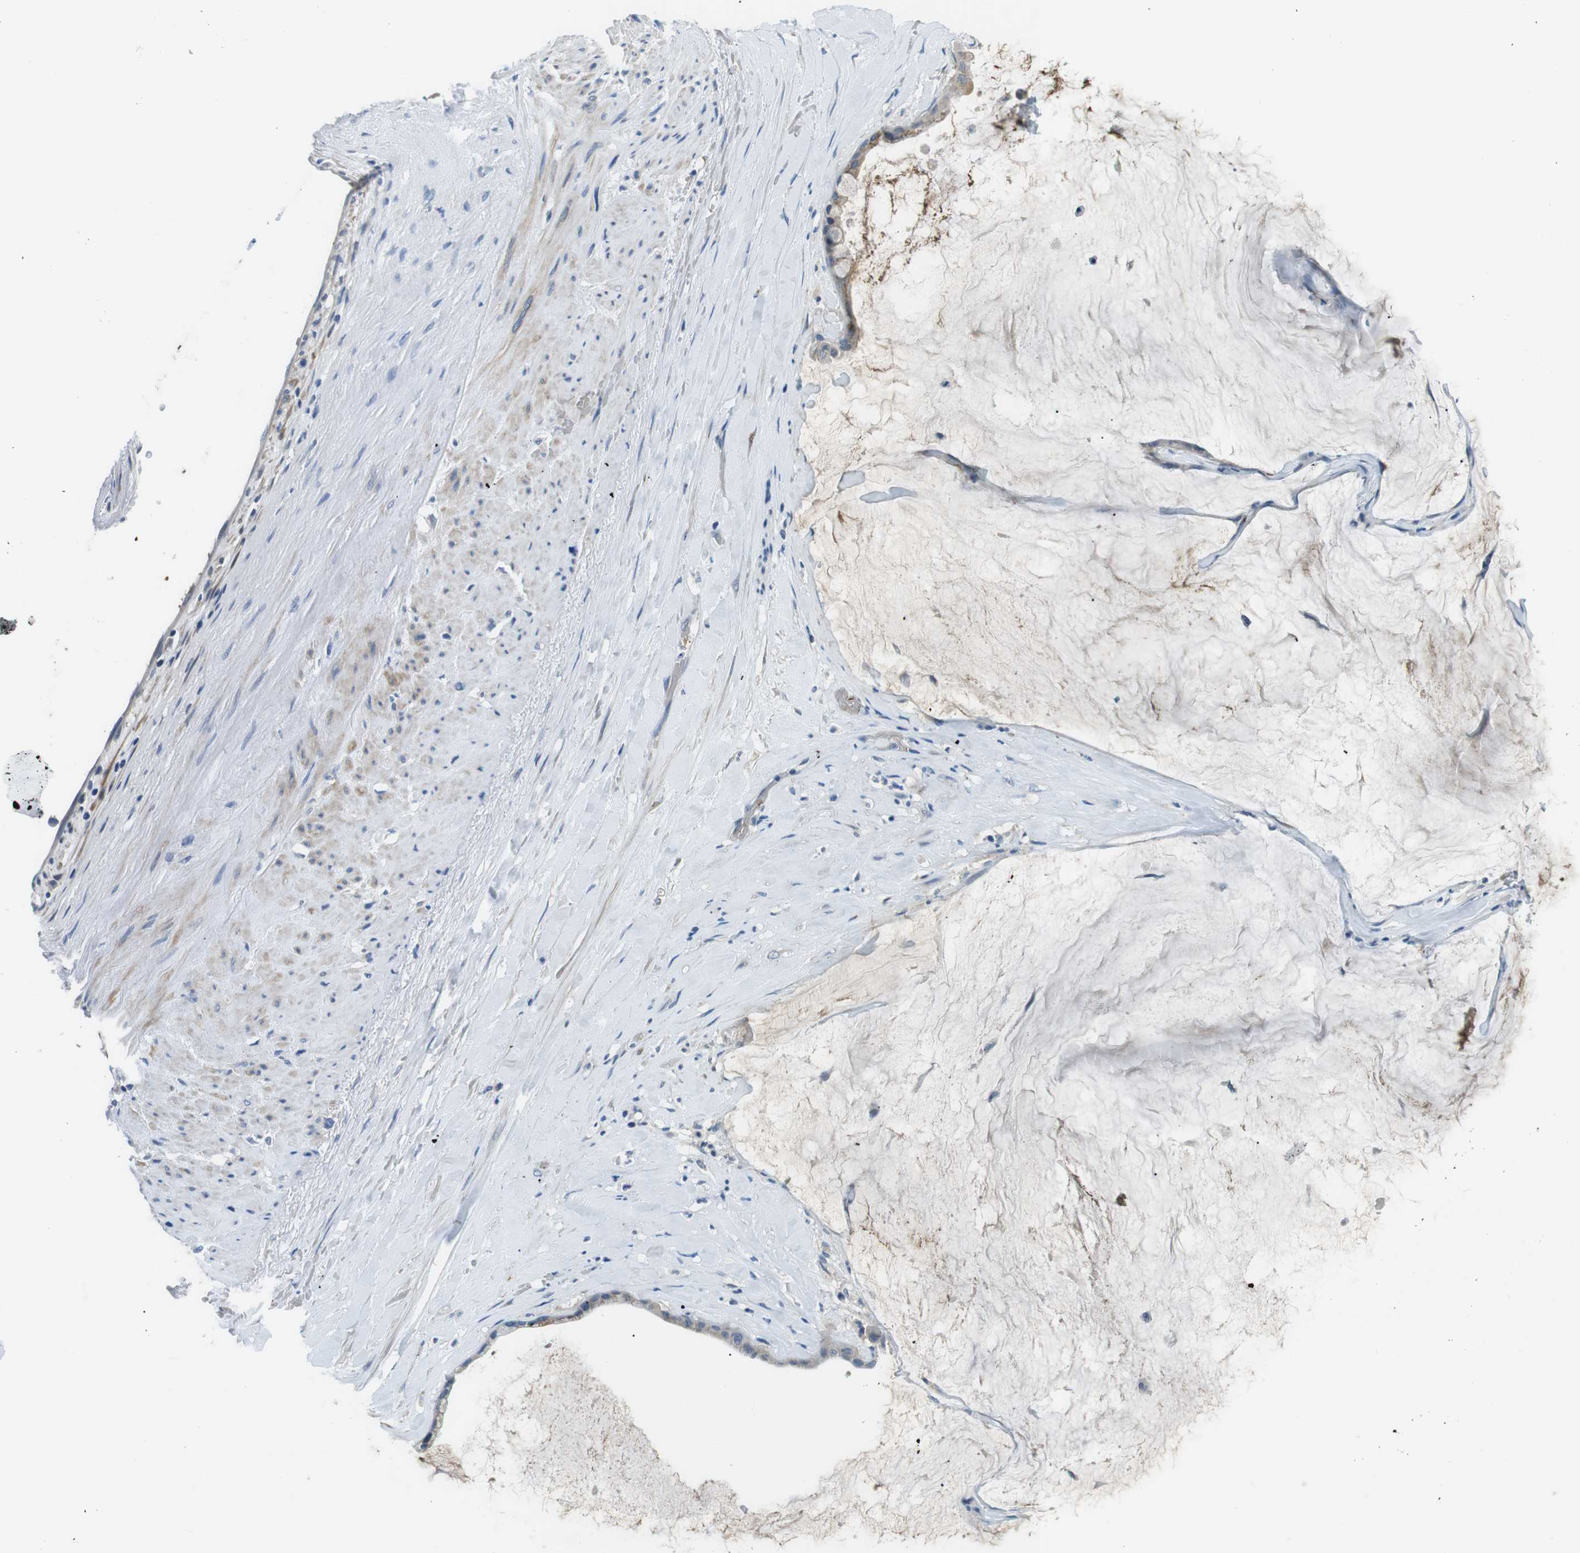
{"staining": {"intensity": "negative", "quantity": "none", "location": "none"}, "tissue": "pancreatic cancer", "cell_type": "Tumor cells", "image_type": "cancer", "snomed": [{"axis": "morphology", "description": "Adenocarcinoma, NOS"}, {"axis": "topography", "description": "Pancreas"}], "caption": "Immunohistochemistry (IHC) histopathology image of neoplastic tissue: human pancreatic adenocarcinoma stained with DAB (3,3'-diaminobenzidine) displays no significant protein expression in tumor cells.", "gene": "WSCD1", "patient": {"sex": "male", "age": 41}}